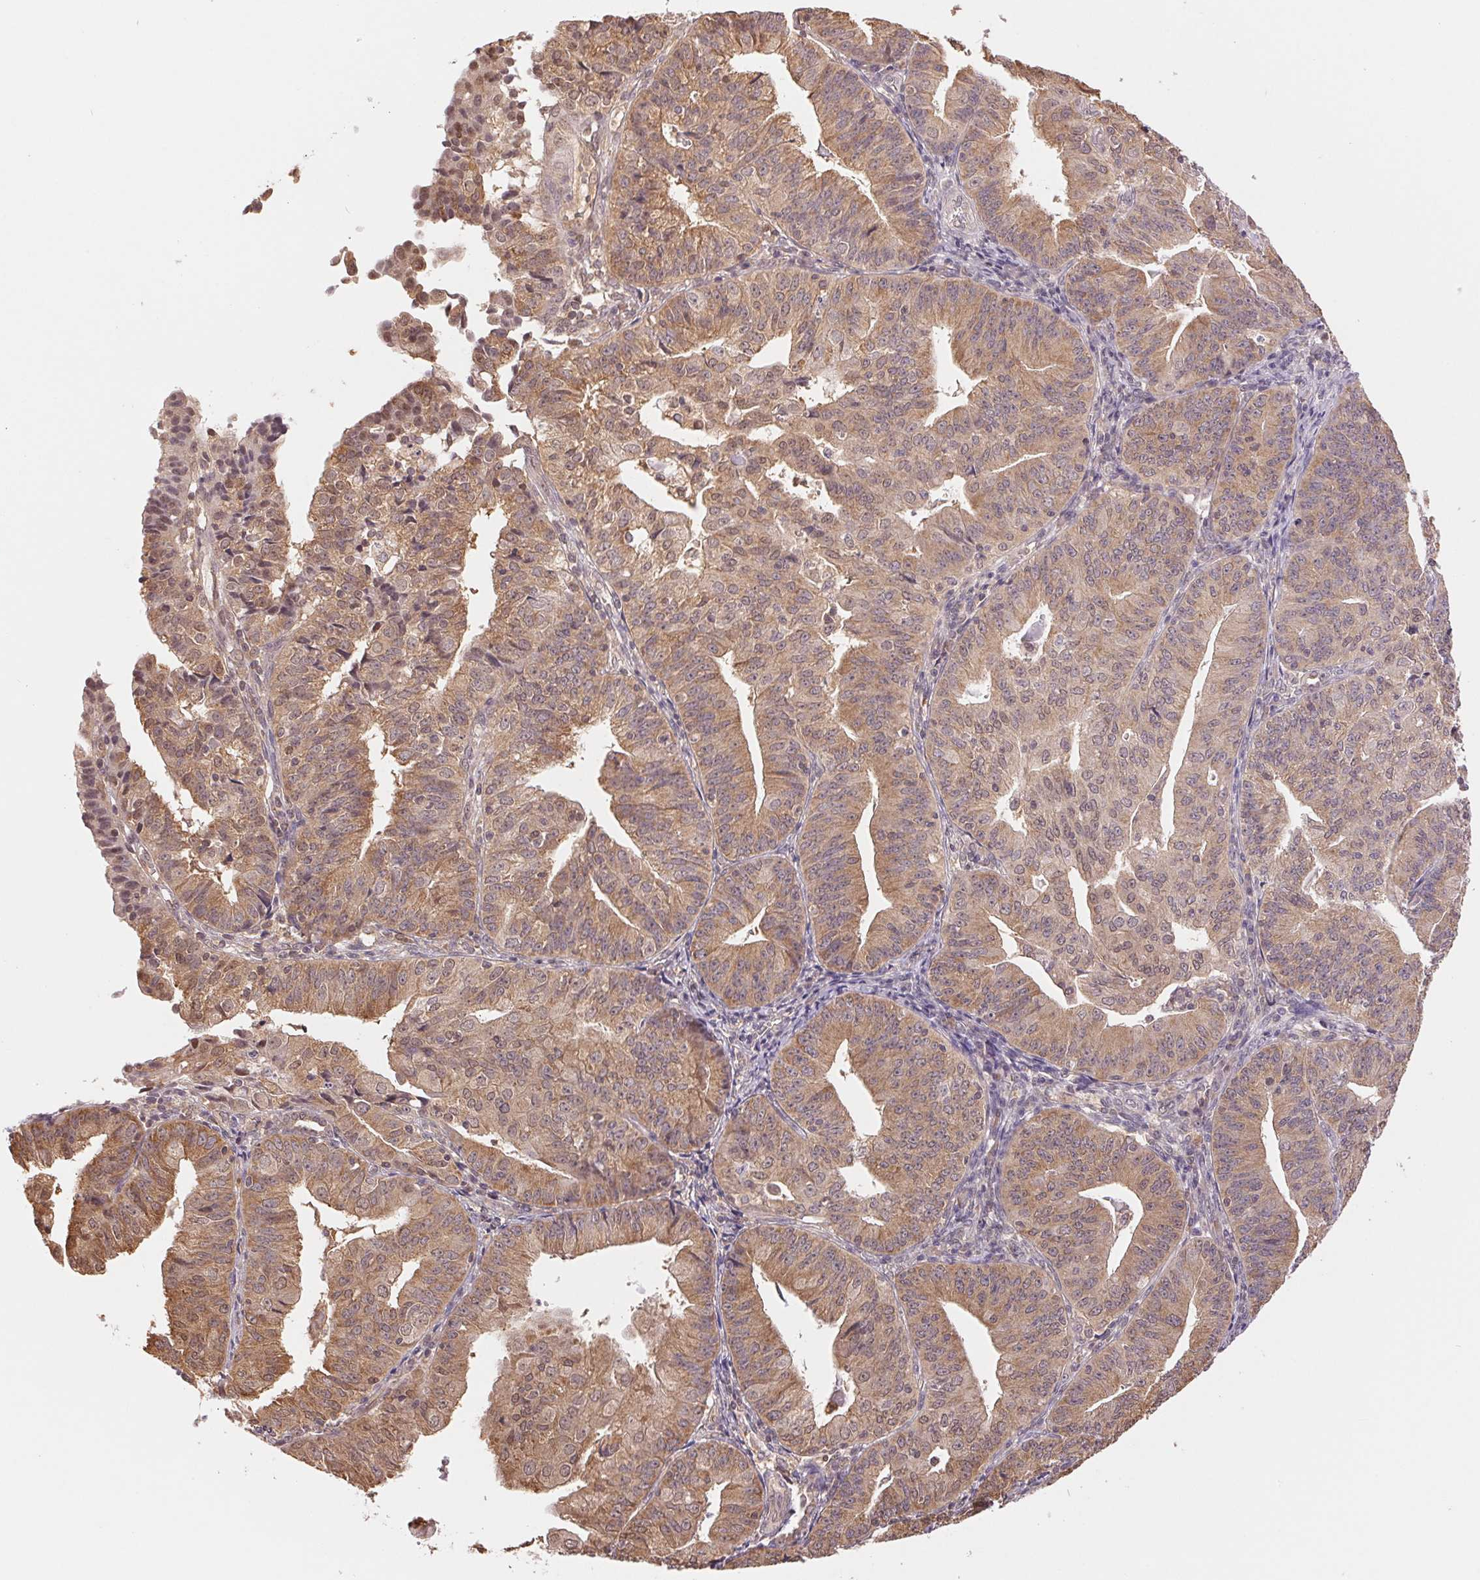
{"staining": {"intensity": "weak", "quantity": ">75%", "location": "cytoplasmic/membranous"}, "tissue": "endometrial cancer", "cell_type": "Tumor cells", "image_type": "cancer", "snomed": [{"axis": "morphology", "description": "Adenocarcinoma, NOS"}, {"axis": "topography", "description": "Endometrium"}], "caption": "Immunohistochemistry (IHC) of human adenocarcinoma (endometrial) displays low levels of weak cytoplasmic/membranous expression in about >75% of tumor cells. (IHC, brightfield microscopy, high magnification).", "gene": "CDC123", "patient": {"sex": "female", "age": 56}}